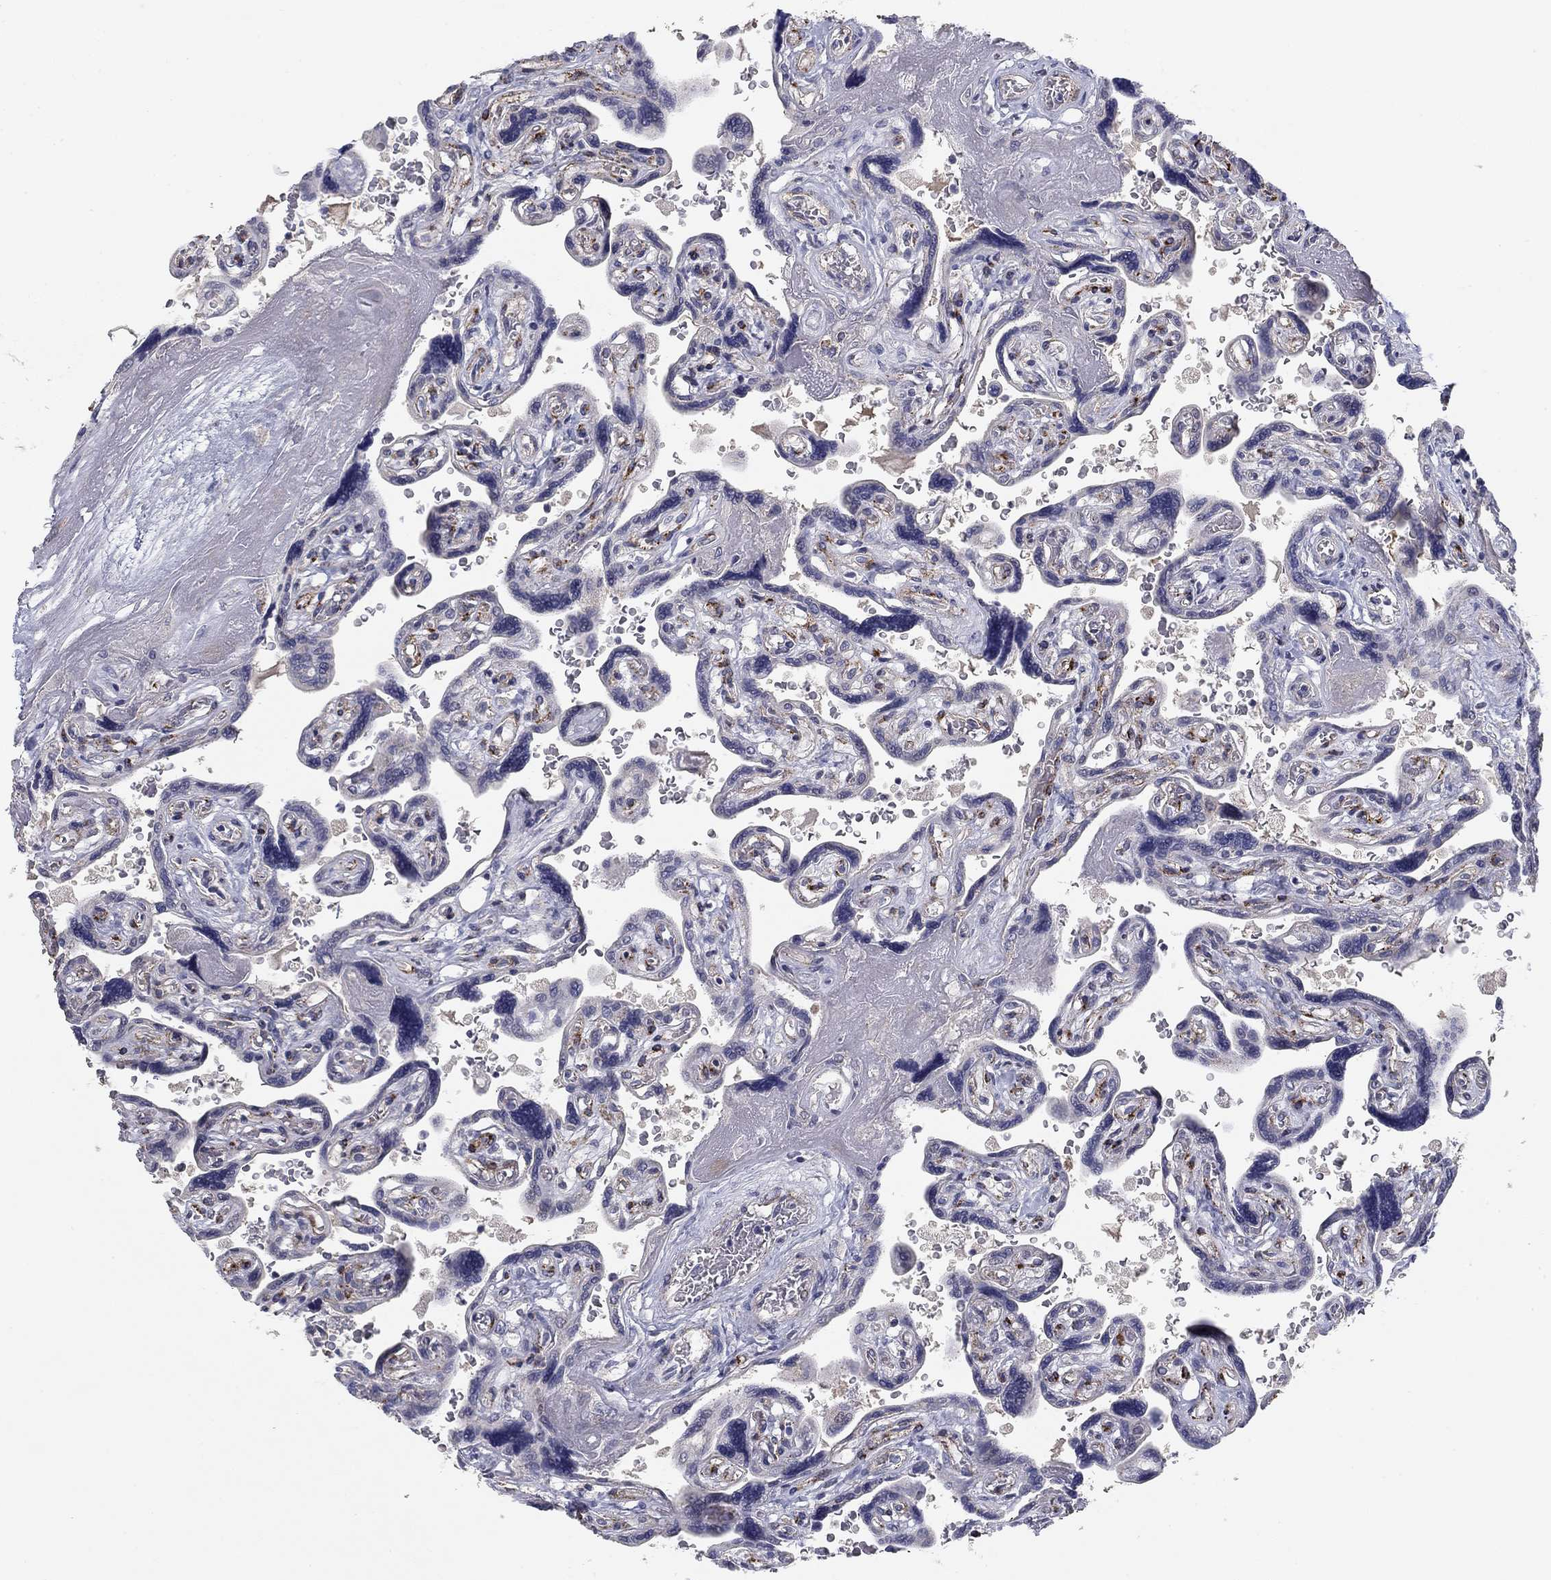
{"staining": {"intensity": "negative", "quantity": "none", "location": "none"}, "tissue": "placenta", "cell_type": "Decidual cells", "image_type": "normal", "snomed": [{"axis": "morphology", "description": "Normal tissue, NOS"}, {"axis": "topography", "description": "Placenta"}], "caption": "The IHC histopathology image has no significant staining in decidual cells of placenta. (Brightfield microscopy of DAB IHC at high magnification).", "gene": "SEPTIN3", "patient": {"sex": "female", "age": 32}}